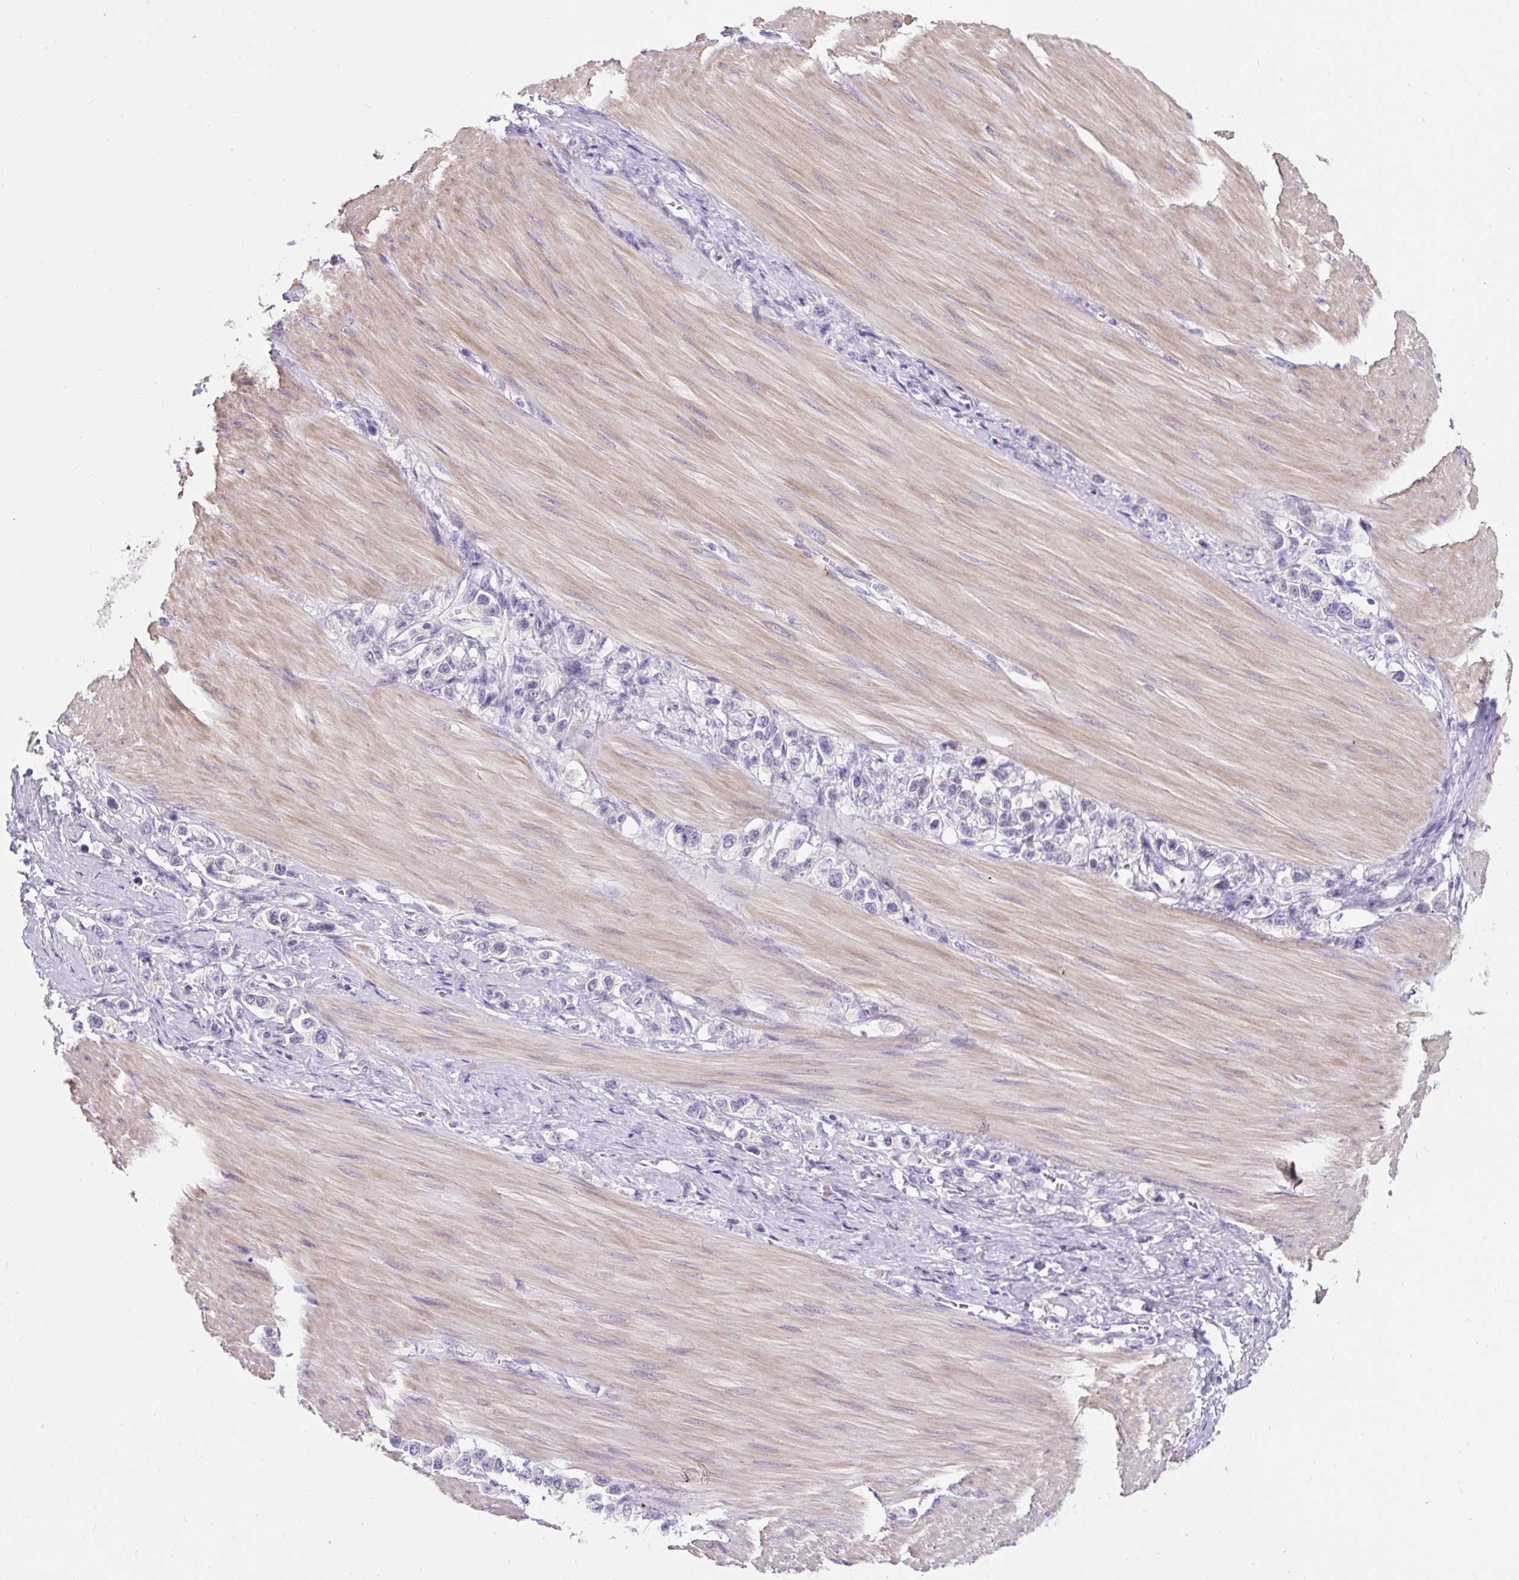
{"staining": {"intensity": "negative", "quantity": "none", "location": "none"}, "tissue": "stomach cancer", "cell_type": "Tumor cells", "image_type": "cancer", "snomed": [{"axis": "morphology", "description": "Adenocarcinoma, NOS"}, {"axis": "topography", "description": "Stomach"}], "caption": "Immunohistochemistry (IHC) image of neoplastic tissue: human stomach cancer (adenocarcinoma) stained with DAB displays no significant protein positivity in tumor cells.", "gene": "SUSD5", "patient": {"sex": "female", "age": 65}}